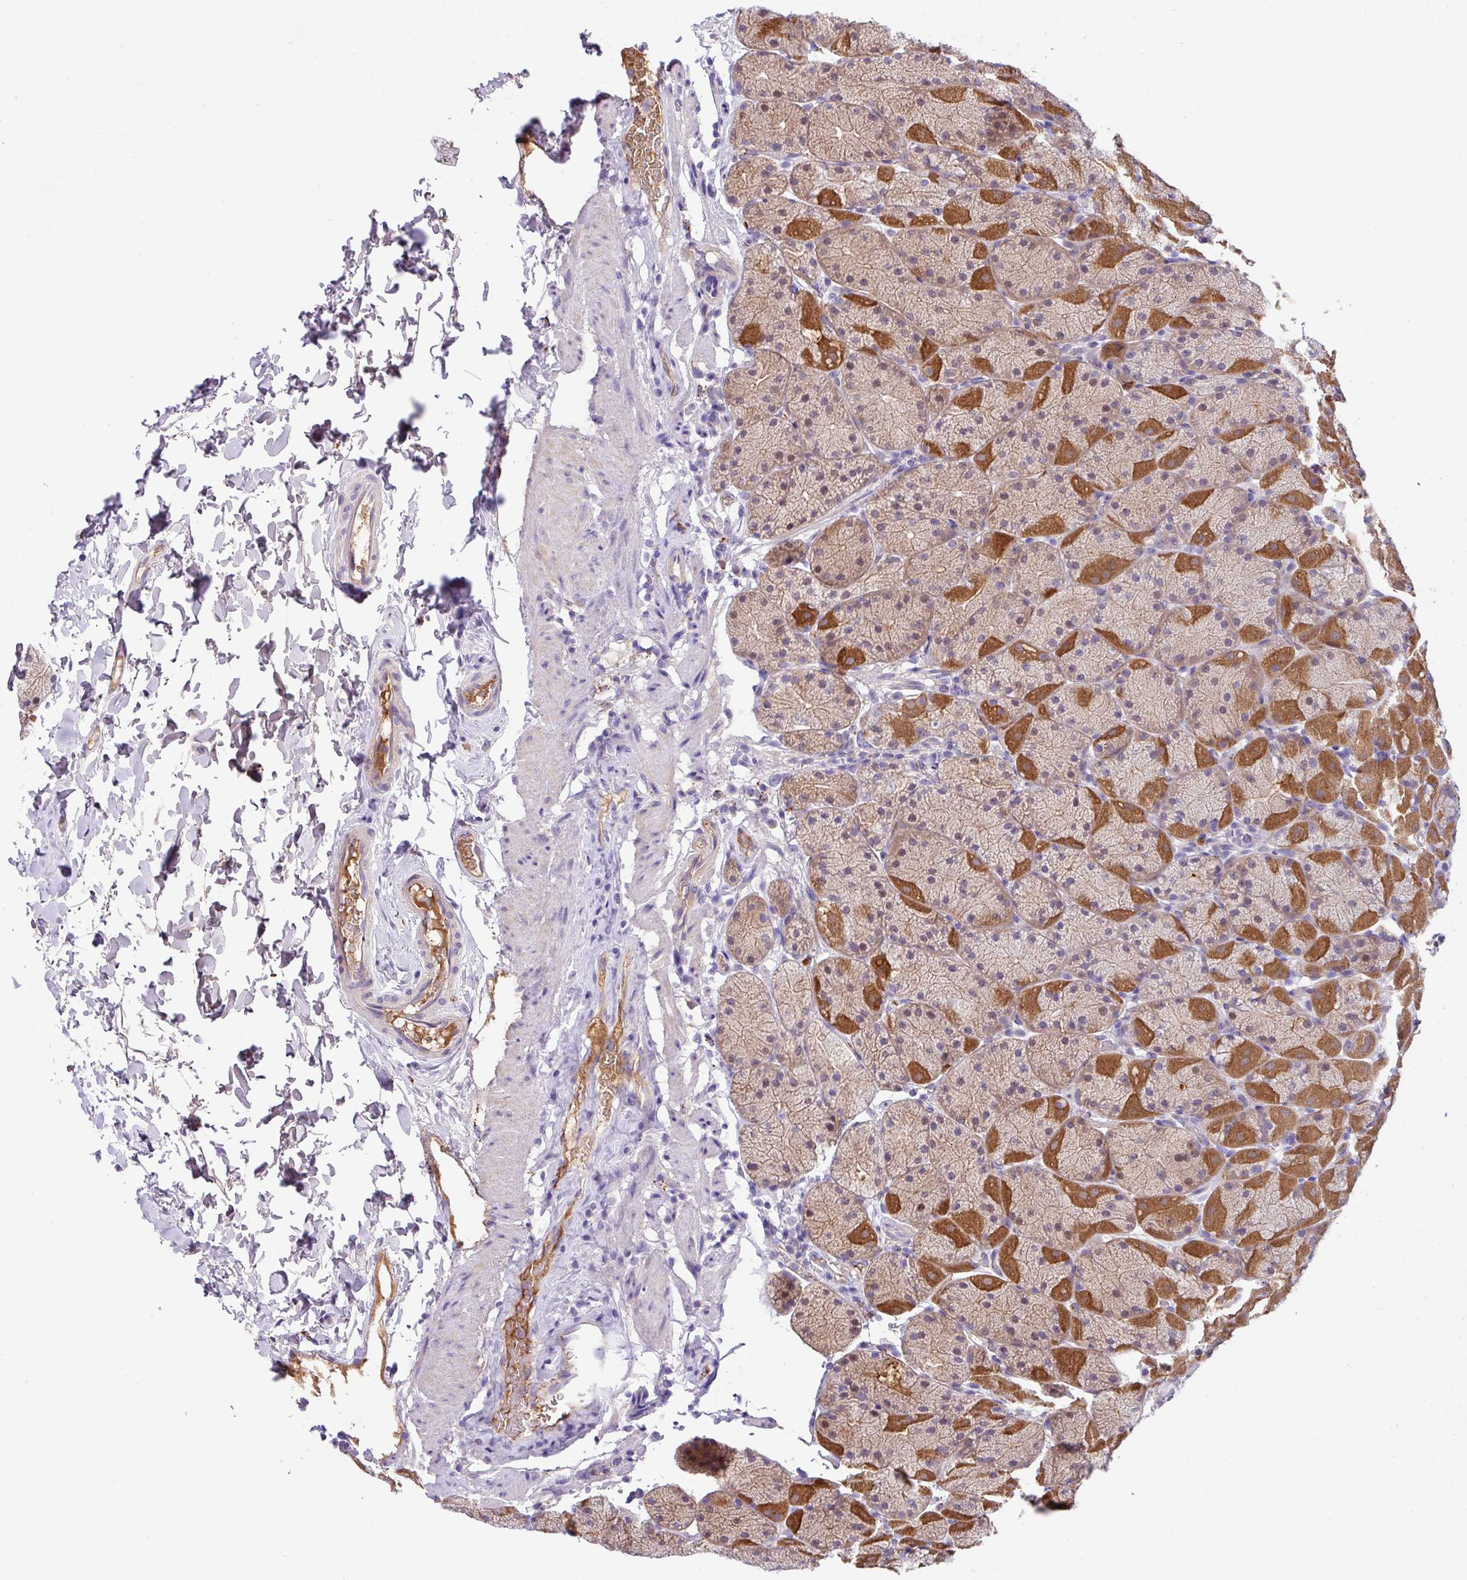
{"staining": {"intensity": "strong", "quantity": "25%-75%", "location": "cytoplasmic/membranous"}, "tissue": "stomach", "cell_type": "Glandular cells", "image_type": "normal", "snomed": [{"axis": "morphology", "description": "Normal tissue, NOS"}, {"axis": "topography", "description": "Stomach, upper"}, {"axis": "topography", "description": "Stomach, lower"}], "caption": "Protein expression analysis of benign stomach reveals strong cytoplasmic/membranous staining in approximately 25%-75% of glandular cells. (DAB (3,3'-diaminobenzidine) = brown stain, brightfield microscopy at high magnification).", "gene": "DNAL1", "patient": {"sex": "male", "age": 67}}